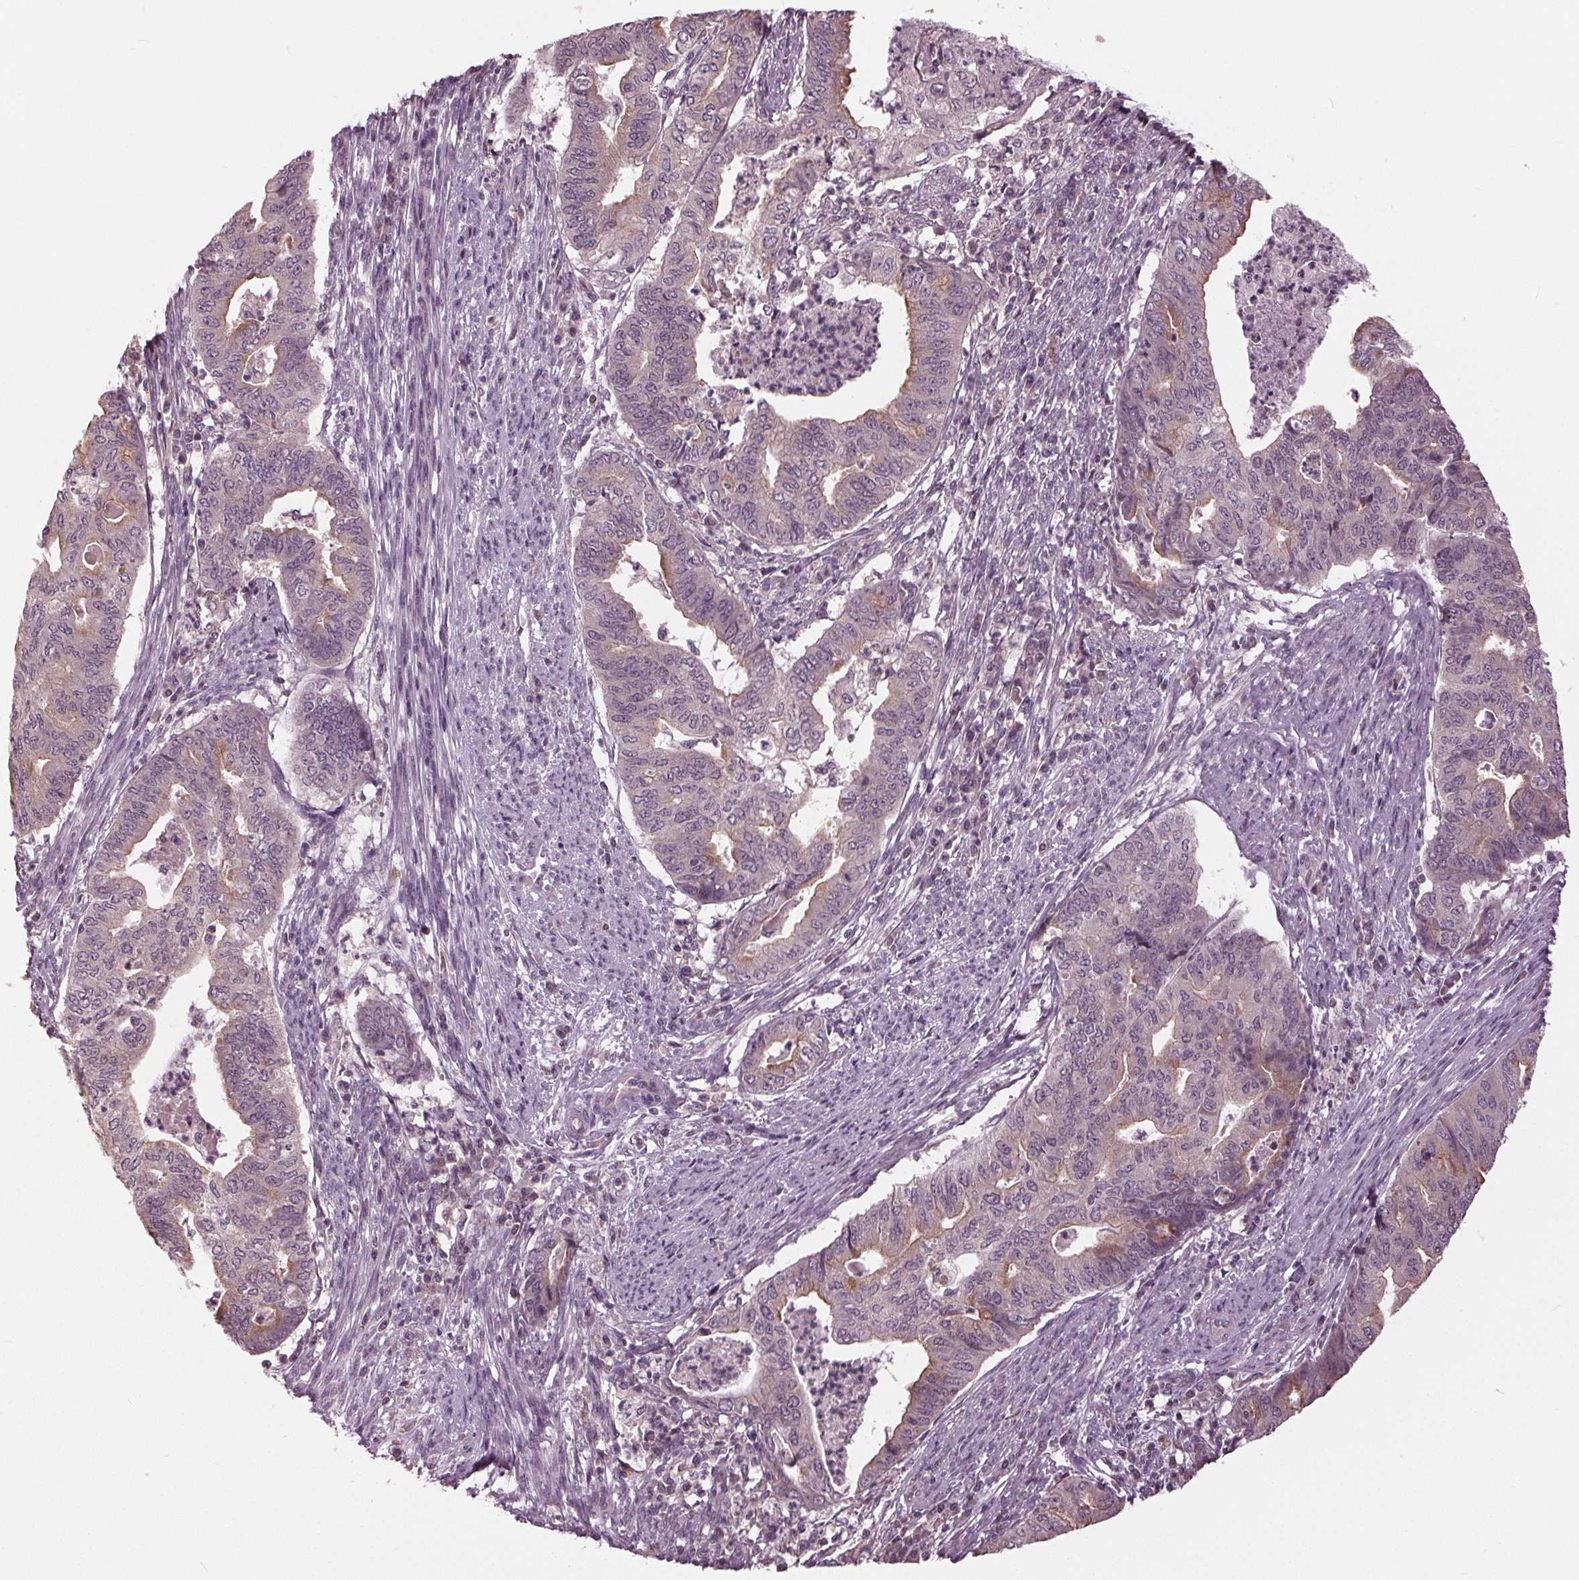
{"staining": {"intensity": "weak", "quantity": "<25%", "location": "cytoplasmic/membranous"}, "tissue": "endometrial cancer", "cell_type": "Tumor cells", "image_type": "cancer", "snomed": [{"axis": "morphology", "description": "Adenocarcinoma, NOS"}, {"axis": "topography", "description": "Endometrium"}], "caption": "Tumor cells are negative for brown protein staining in endometrial cancer.", "gene": "SIGLEC6", "patient": {"sex": "female", "age": 79}}